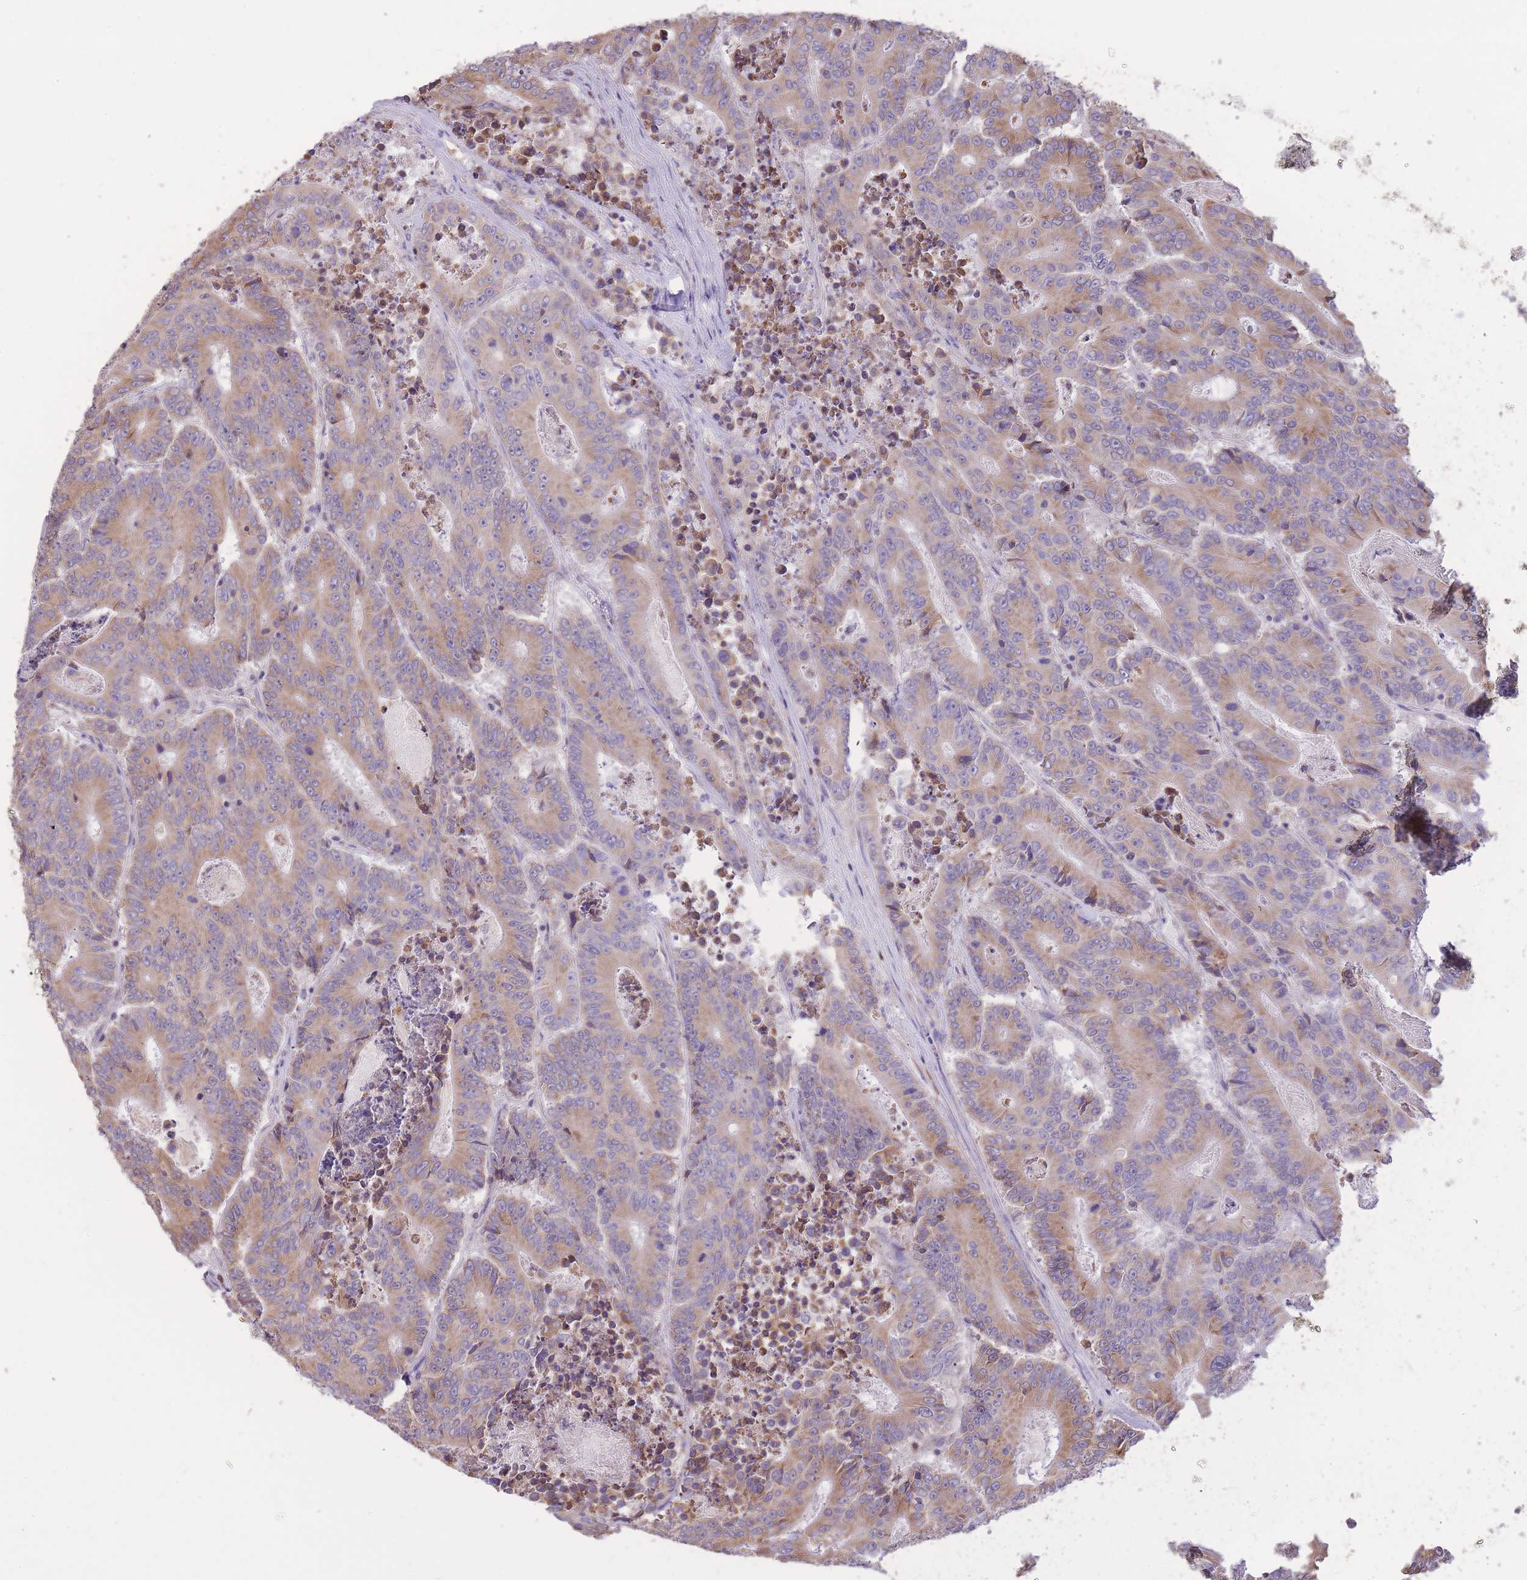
{"staining": {"intensity": "weak", "quantity": ">75%", "location": "cytoplasmic/membranous"}, "tissue": "colorectal cancer", "cell_type": "Tumor cells", "image_type": "cancer", "snomed": [{"axis": "morphology", "description": "Adenocarcinoma, NOS"}, {"axis": "topography", "description": "Colon"}], "caption": "Immunohistochemical staining of human colorectal cancer shows low levels of weak cytoplasmic/membranous protein positivity in approximately >75% of tumor cells.", "gene": "TOPAZ1", "patient": {"sex": "male", "age": 83}}